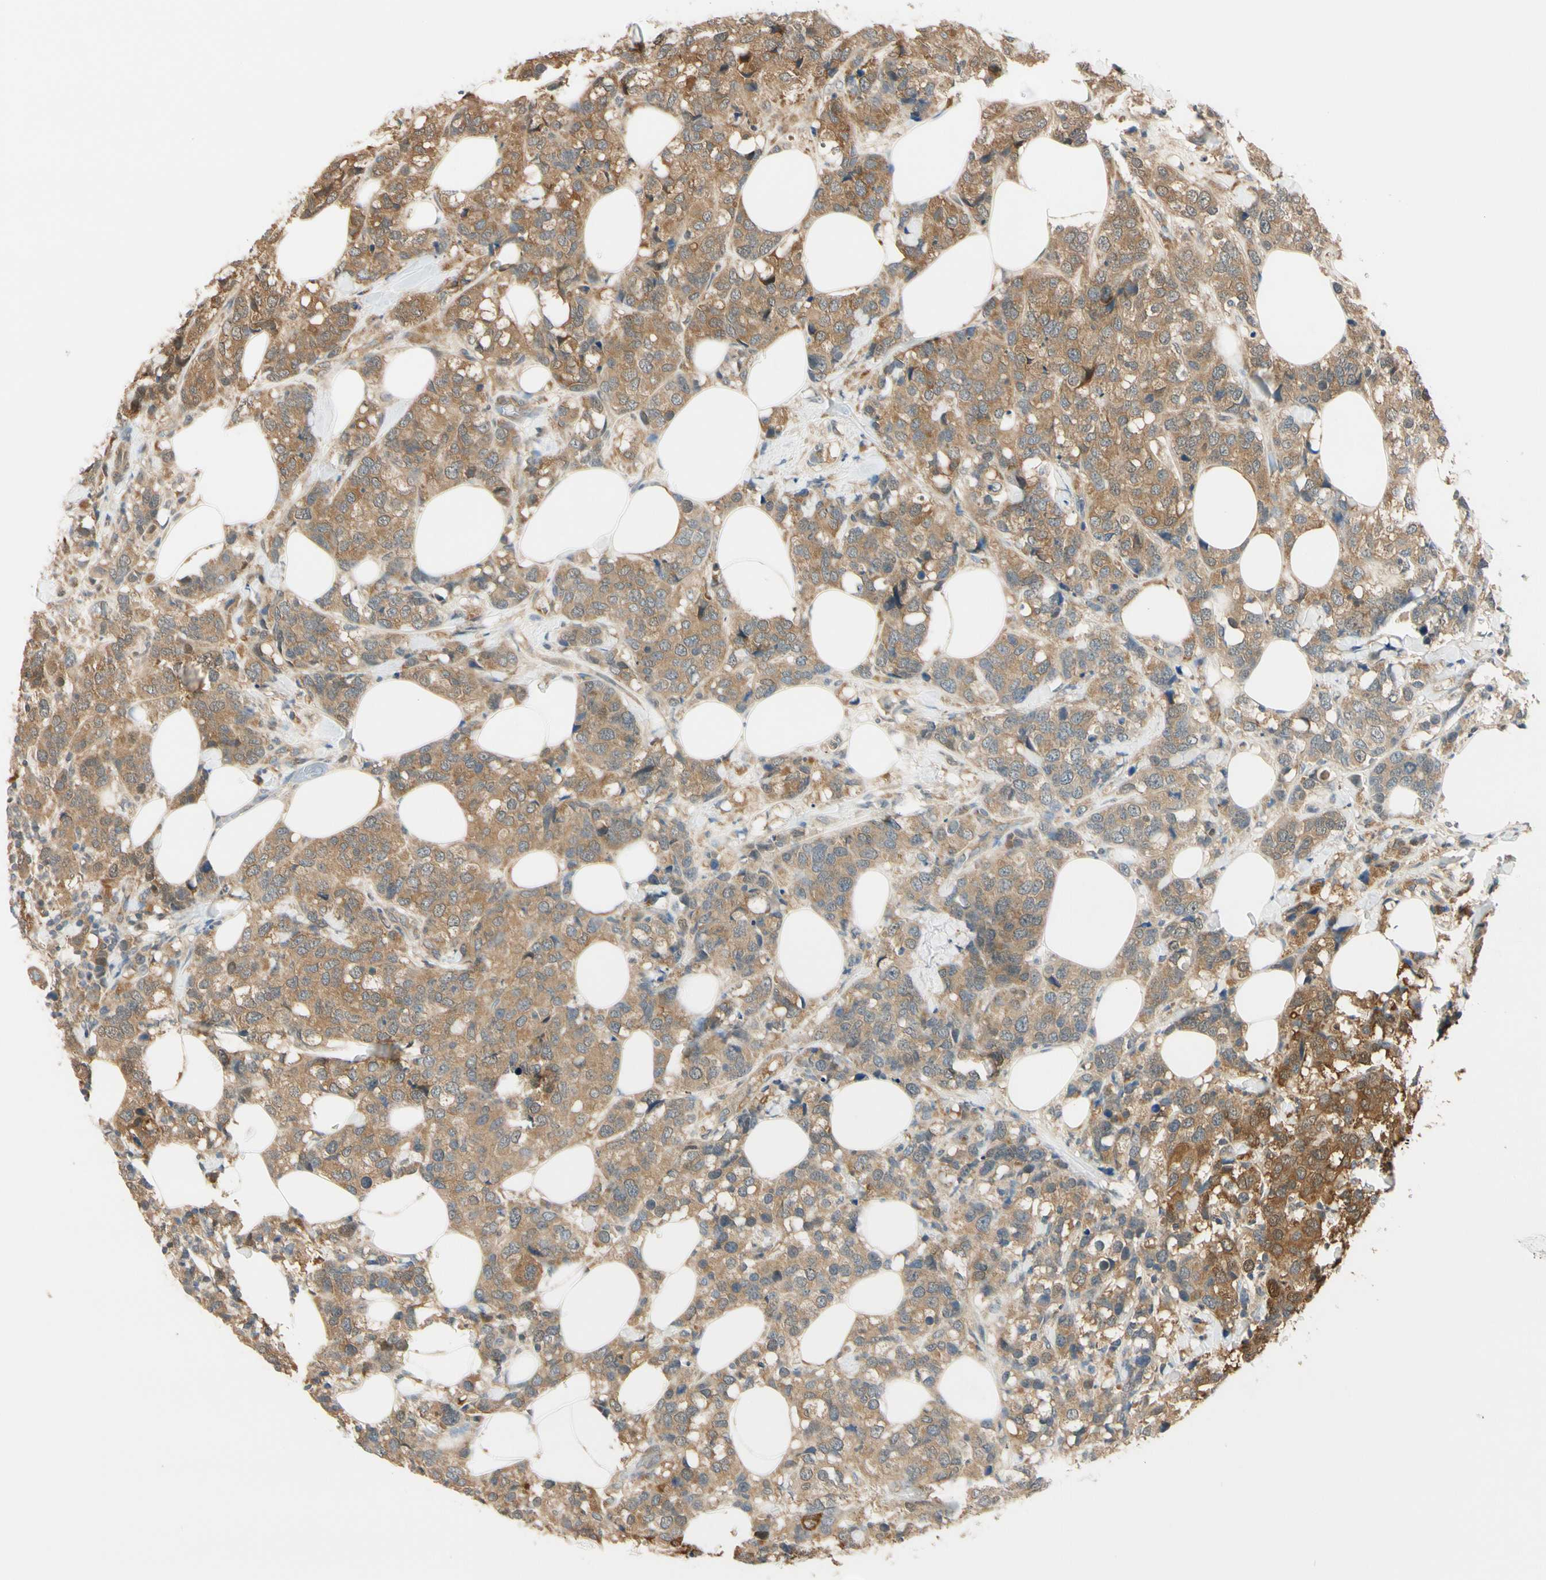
{"staining": {"intensity": "moderate", "quantity": ">75%", "location": "cytoplasmic/membranous"}, "tissue": "breast cancer", "cell_type": "Tumor cells", "image_type": "cancer", "snomed": [{"axis": "morphology", "description": "Lobular carcinoma"}, {"axis": "topography", "description": "Breast"}], "caption": "Immunohistochemical staining of human breast cancer demonstrates moderate cytoplasmic/membranous protein staining in approximately >75% of tumor cells.", "gene": "RASGRF1", "patient": {"sex": "female", "age": 59}}